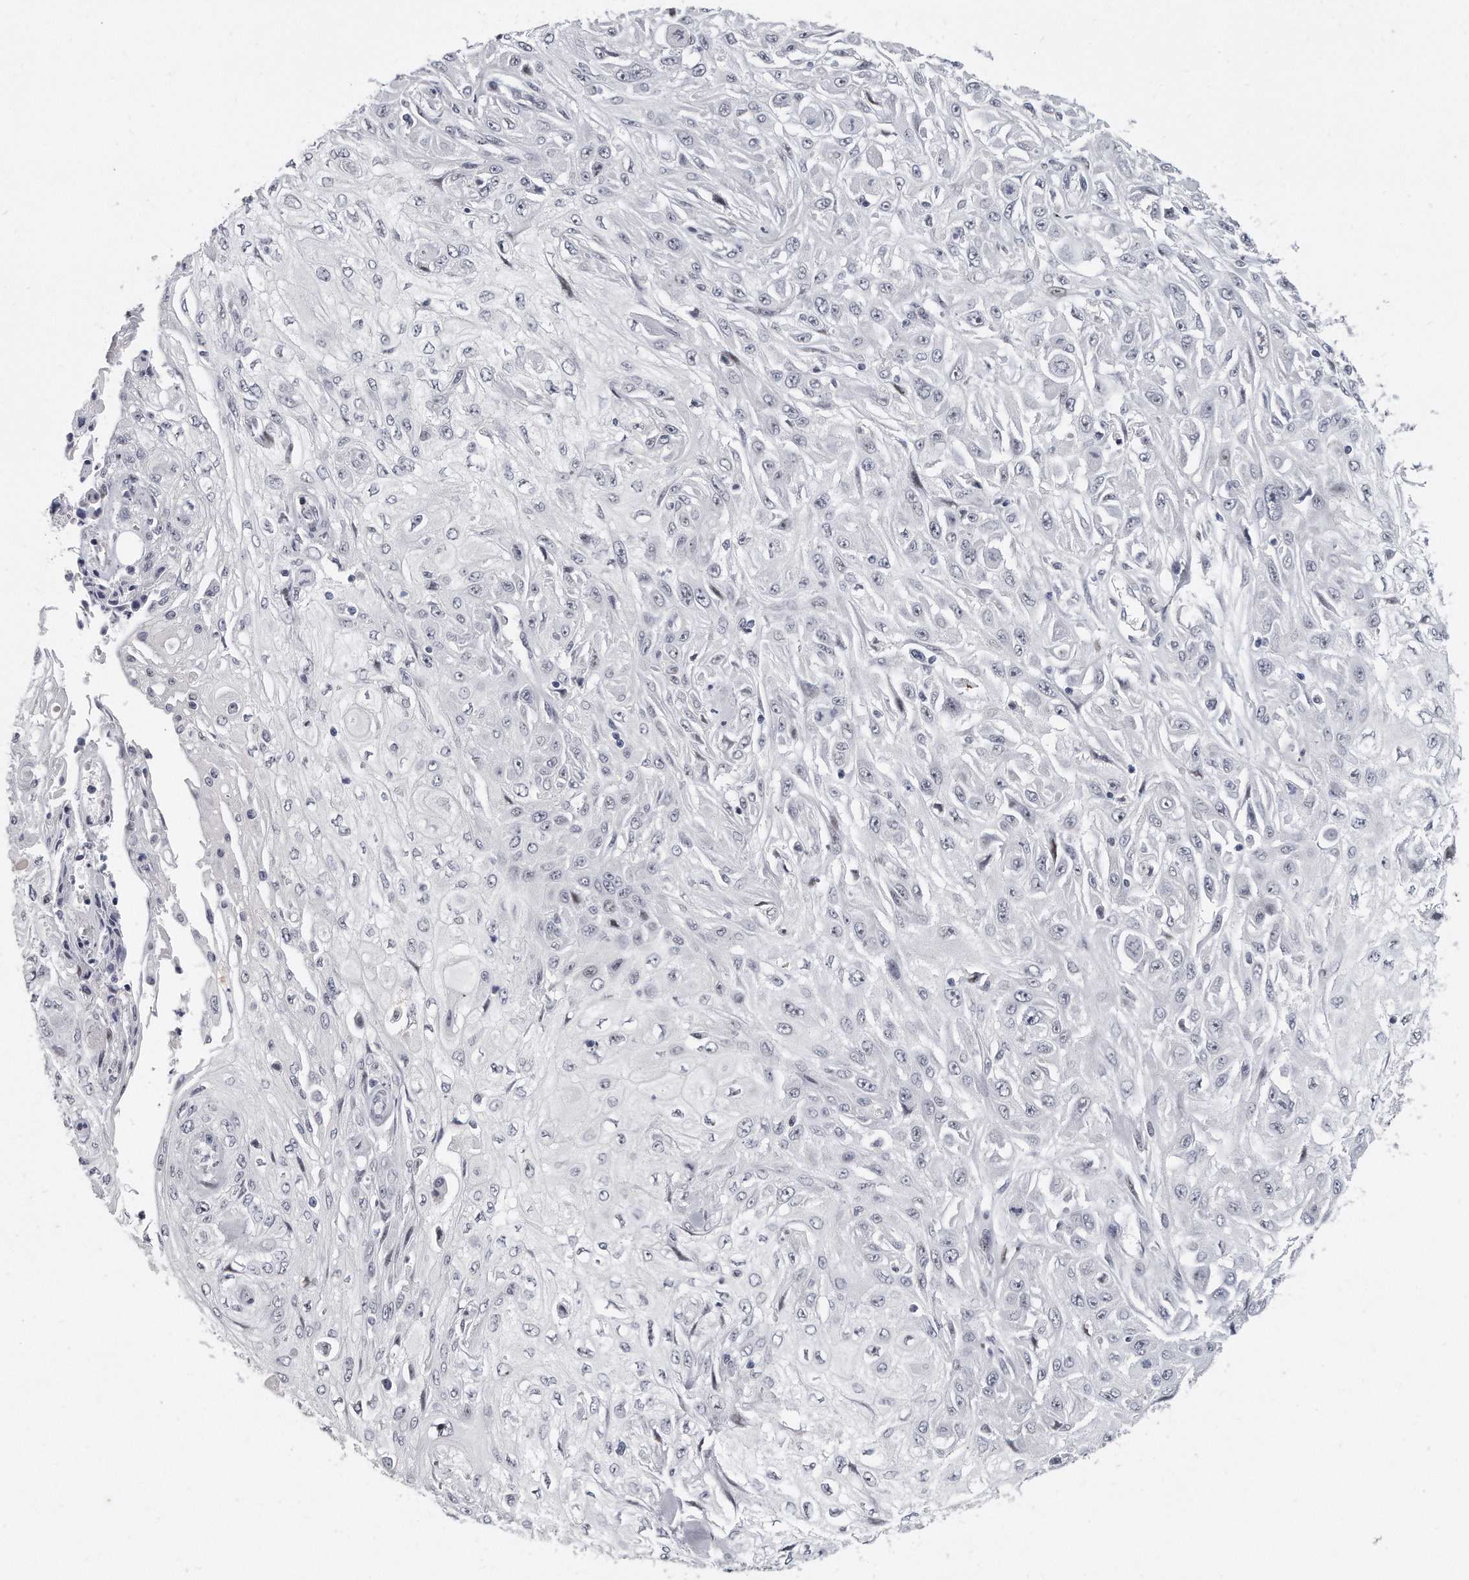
{"staining": {"intensity": "negative", "quantity": "none", "location": "none"}, "tissue": "skin cancer", "cell_type": "Tumor cells", "image_type": "cancer", "snomed": [{"axis": "morphology", "description": "Squamous cell carcinoma, NOS"}, {"axis": "morphology", "description": "Squamous cell carcinoma, metastatic, NOS"}, {"axis": "topography", "description": "Skin"}, {"axis": "topography", "description": "Lymph node"}], "caption": "A micrograph of human metastatic squamous cell carcinoma (skin) is negative for staining in tumor cells. Brightfield microscopy of immunohistochemistry stained with DAB (3,3'-diaminobenzidine) (brown) and hematoxylin (blue), captured at high magnification.", "gene": "TFCP2L1", "patient": {"sex": "male", "age": 75}}